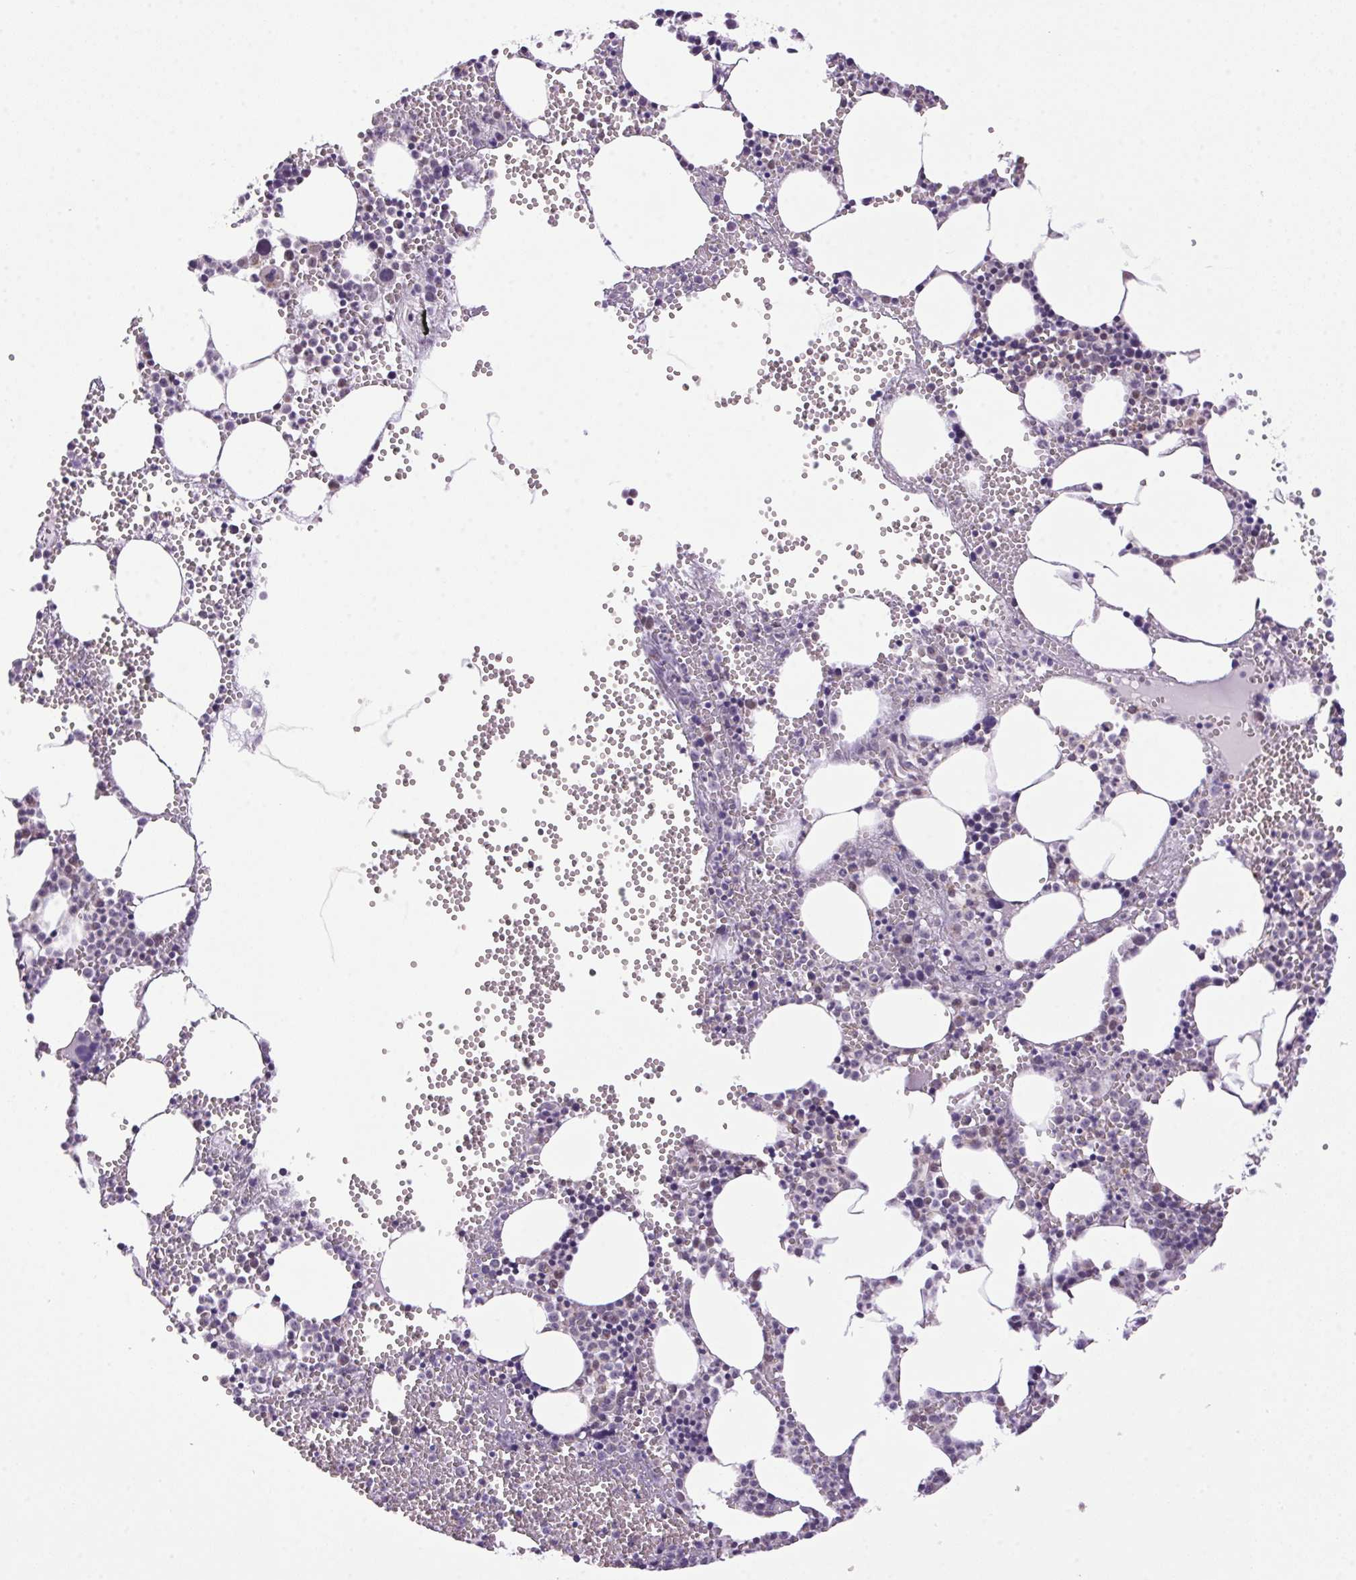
{"staining": {"intensity": "weak", "quantity": "<25%", "location": "cytoplasmic/membranous"}, "tissue": "bone marrow", "cell_type": "Hematopoietic cells", "image_type": "normal", "snomed": [{"axis": "morphology", "description": "Normal tissue, NOS"}, {"axis": "topography", "description": "Bone marrow"}], "caption": "Hematopoietic cells are negative for protein expression in normal human bone marrow. (DAB IHC, high magnification).", "gene": "AKR1E2", "patient": {"sex": "male", "age": 89}}